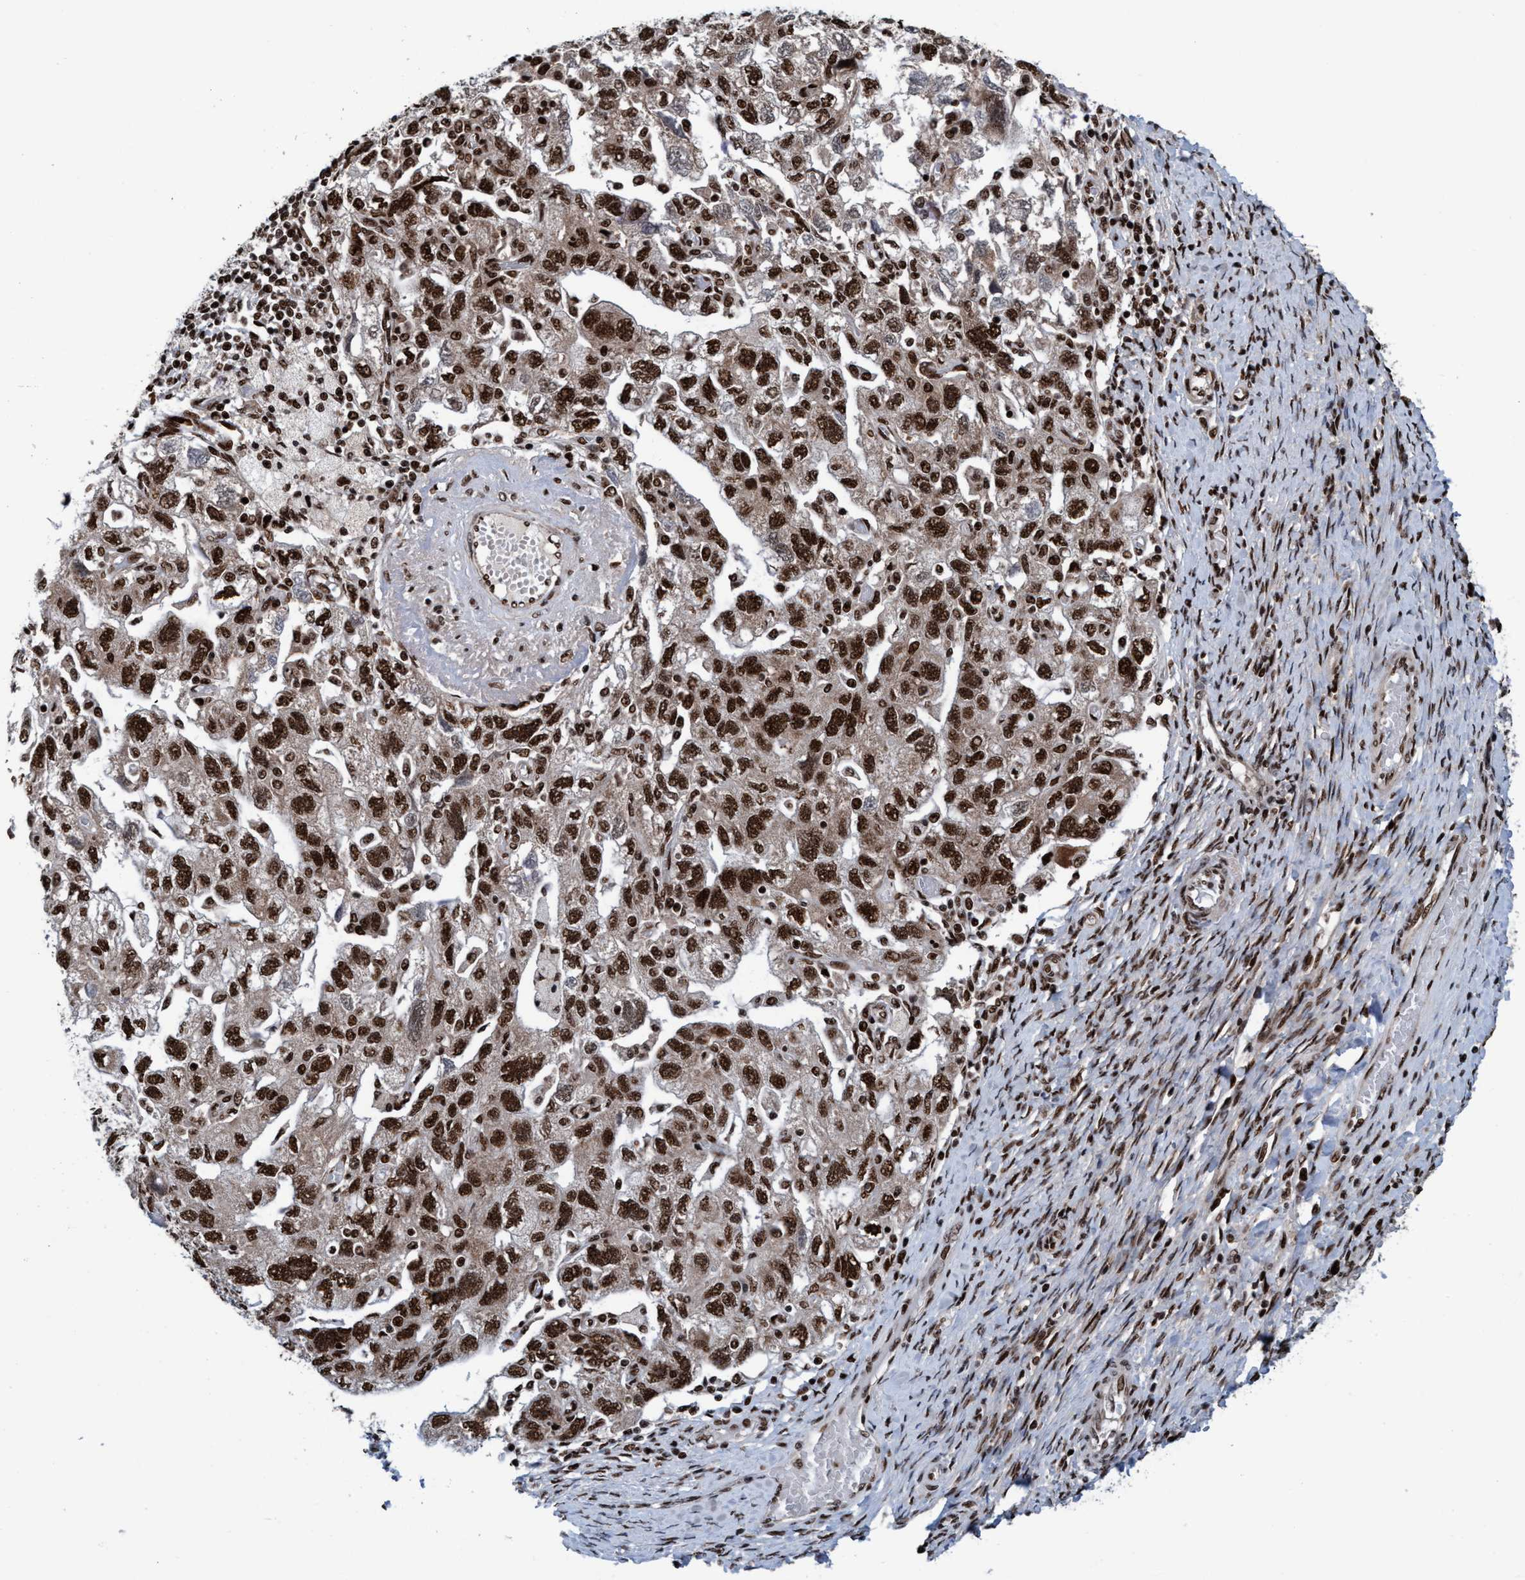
{"staining": {"intensity": "strong", "quantity": ">75%", "location": "nuclear"}, "tissue": "ovarian cancer", "cell_type": "Tumor cells", "image_type": "cancer", "snomed": [{"axis": "morphology", "description": "Carcinoma, NOS"}, {"axis": "morphology", "description": "Cystadenocarcinoma, serous, NOS"}, {"axis": "topography", "description": "Ovary"}], "caption": "Strong nuclear protein staining is present in about >75% of tumor cells in serous cystadenocarcinoma (ovarian).", "gene": "TOPBP1", "patient": {"sex": "female", "age": 69}}